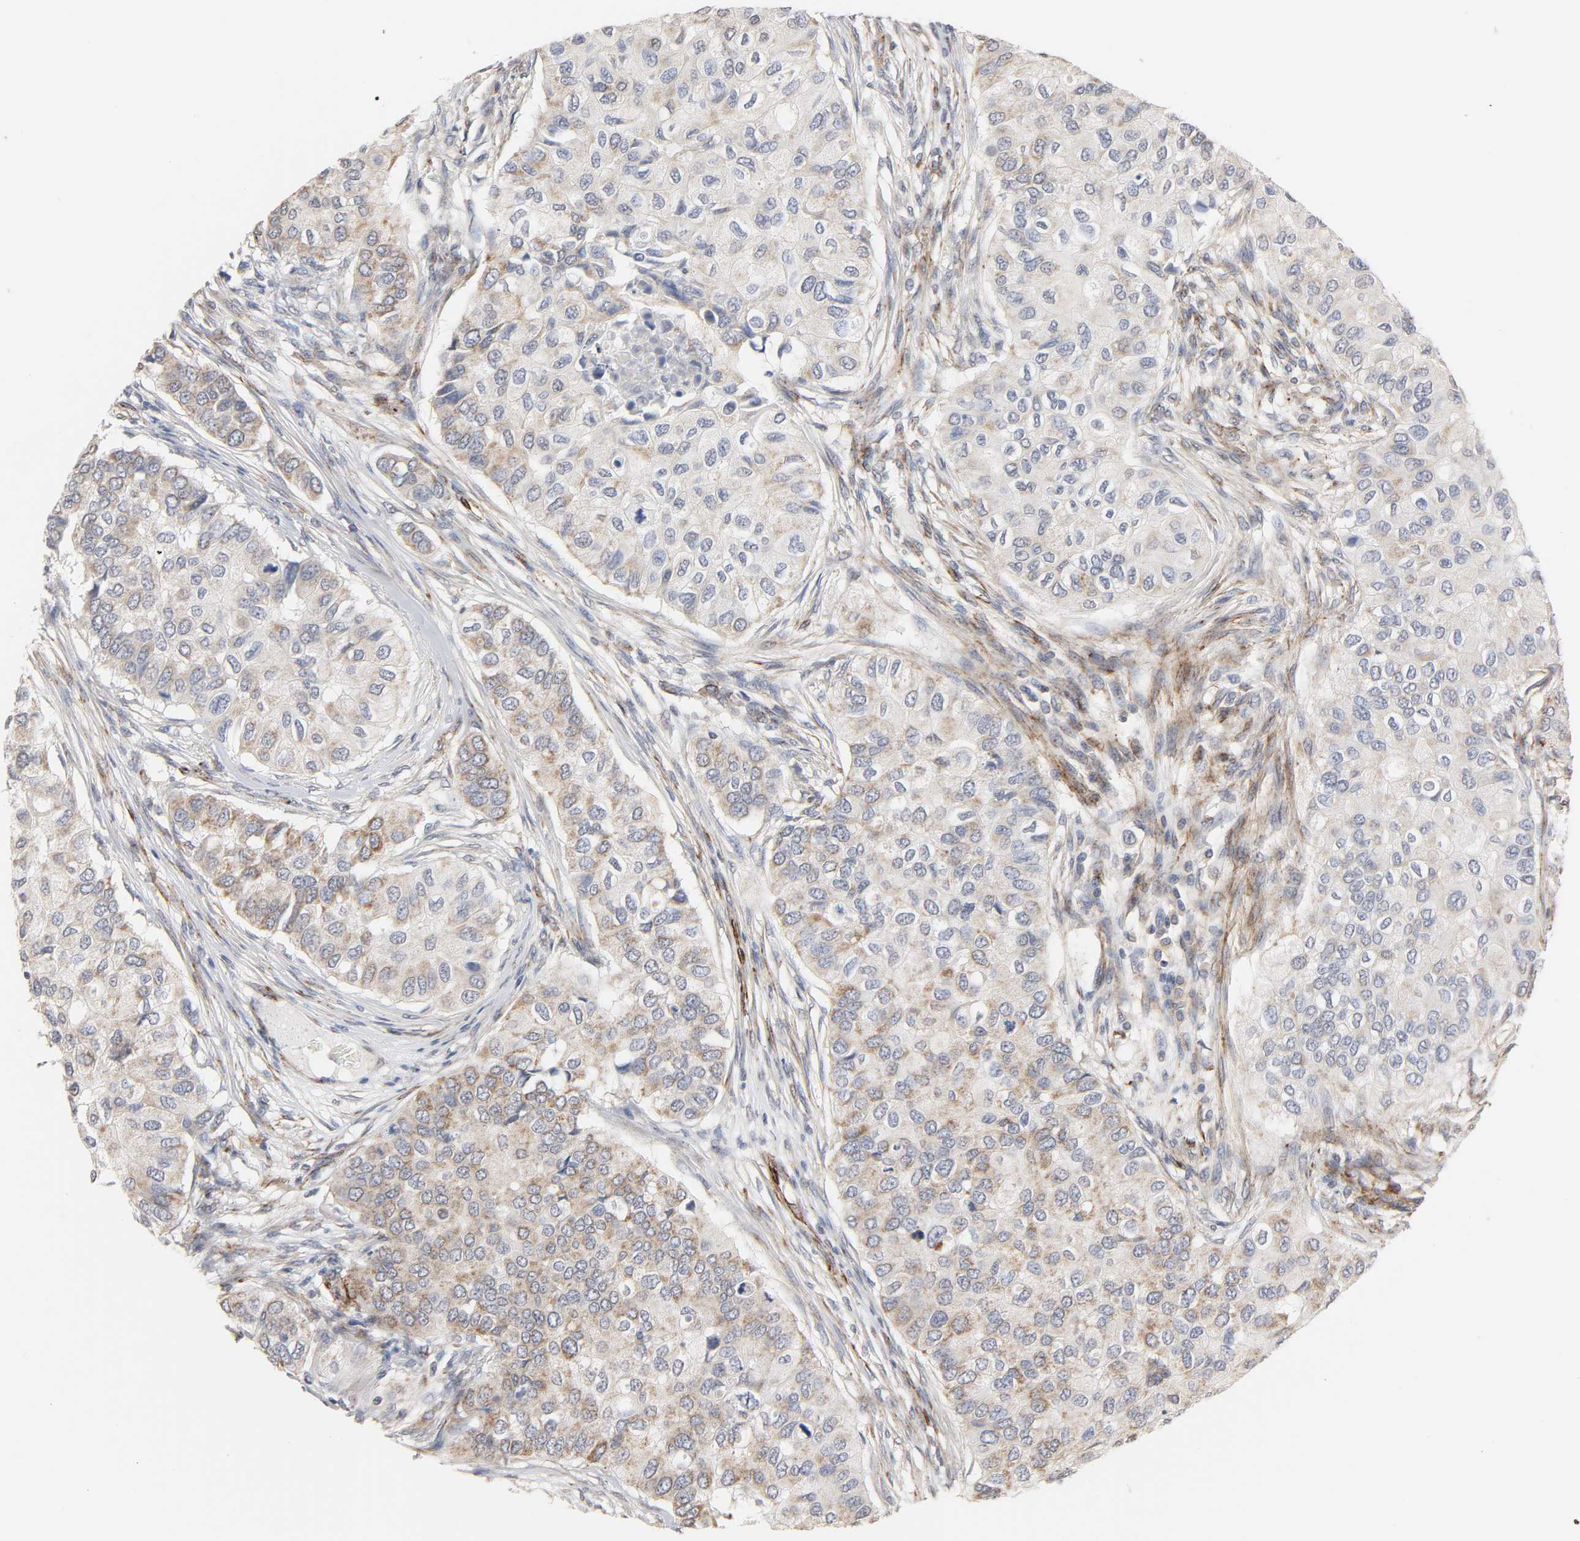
{"staining": {"intensity": "weak", "quantity": "25%-75%", "location": "cytoplasmic/membranous"}, "tissue": "breast cancer", "cell_type": "Tumor cells", "image_type": "cancer", "snomed": [{"axis": "morphology", "description": "Normal tissue, NOS"}, {"axis": "morphology", "description": "Duct carcinoma"}, {"axis": "topography", "description": "Breast"}], "caption": "Immunohistochemical staining of breast intraductal carcinoma reveals weak cytoplasmic/membranous protein staining in approximately 25%-75% of tumor cells.", "gene": "GNG2", "patient": {"sex": "female", "age": 49}}